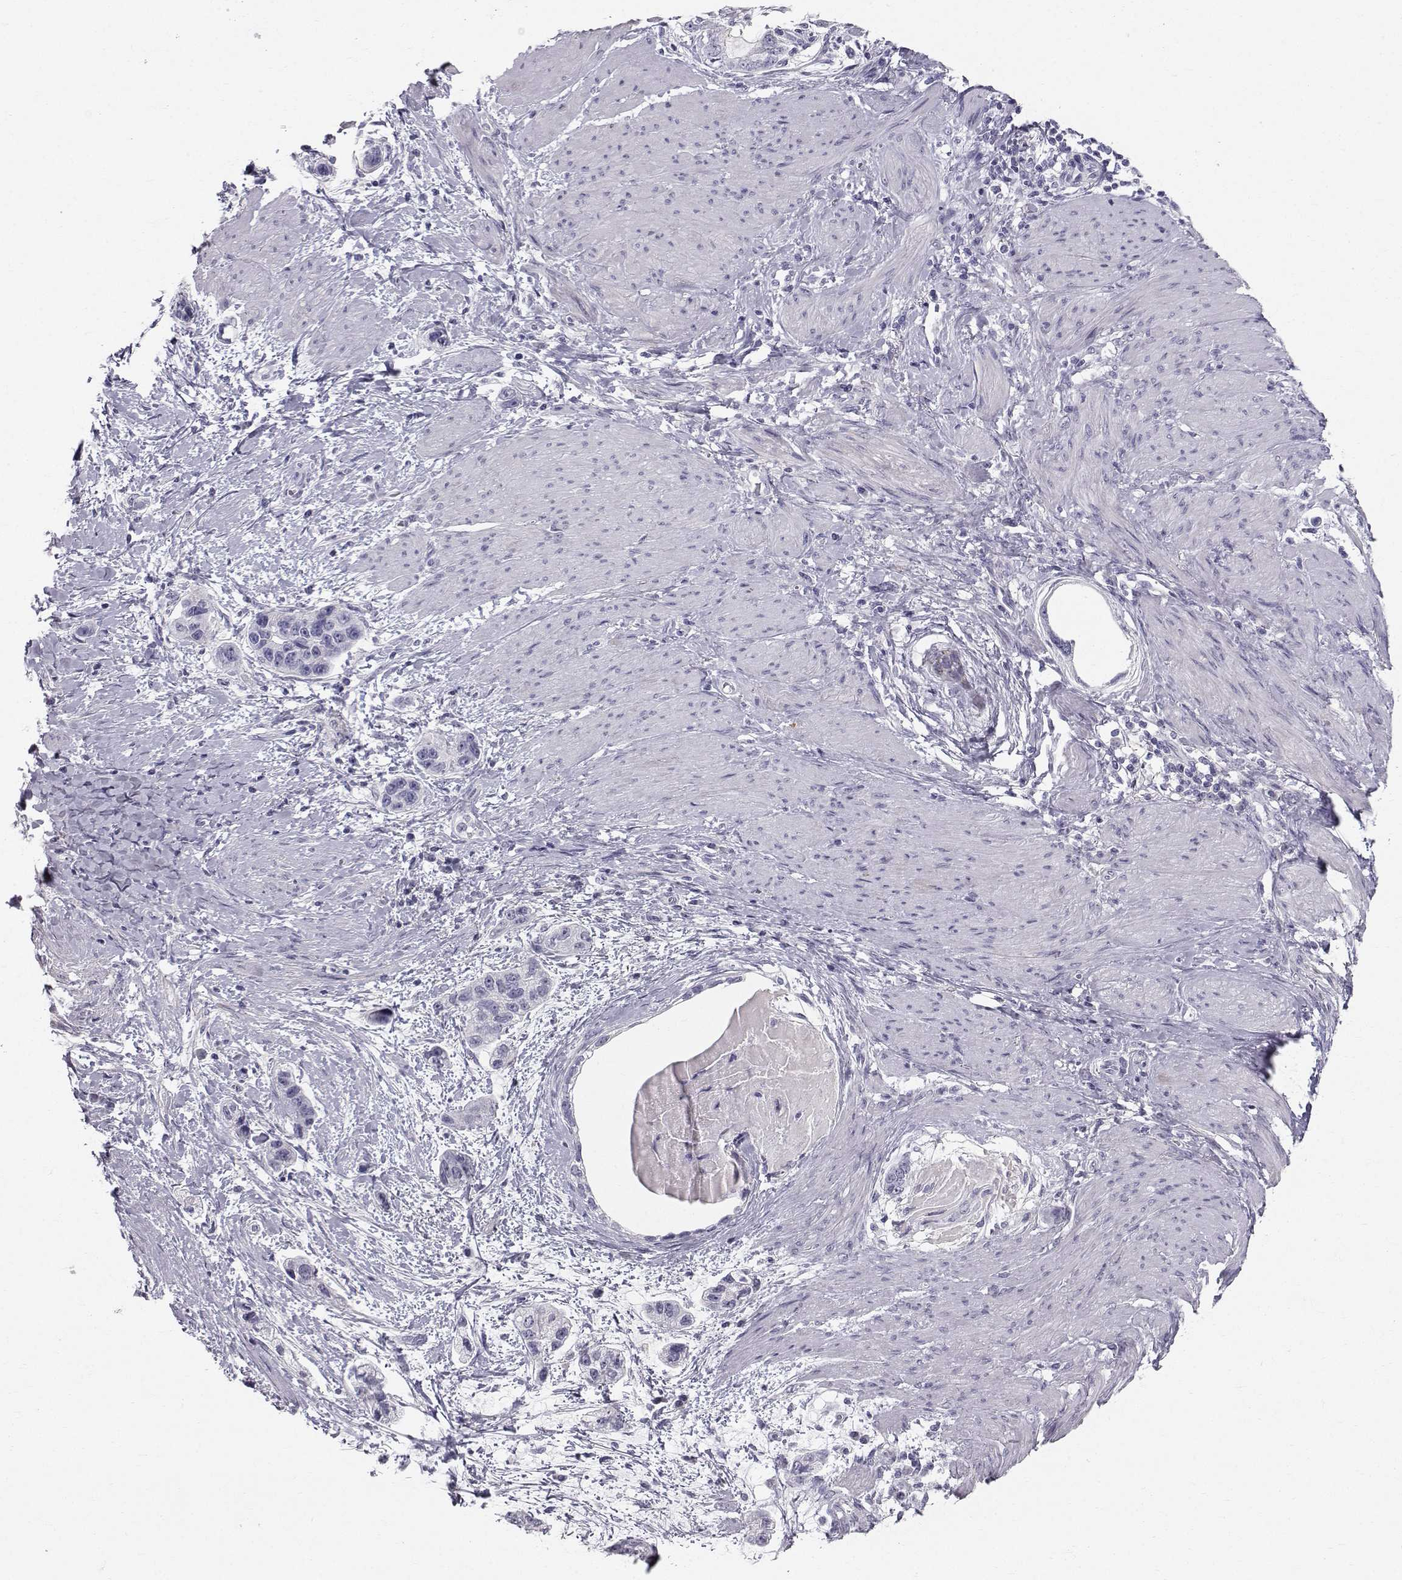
{"staining": {"intensity": "negative", "quantity": "none", "location": "none"}, "tissue": "stomach cancer", "cell_type": "Tumor cells", "image_type": "cancer", "snomed": [{"axis": "morphology", "description": "Adenocarcinoma, NOS"}, {"axis": "topography", "description": "Stomach, lower"}], "caption": "A micrograph of human stomach cancer is negative for staining in tumor cells.", "gene": "SPDYE4", "patient": {"sex": "female", "age": 93}}